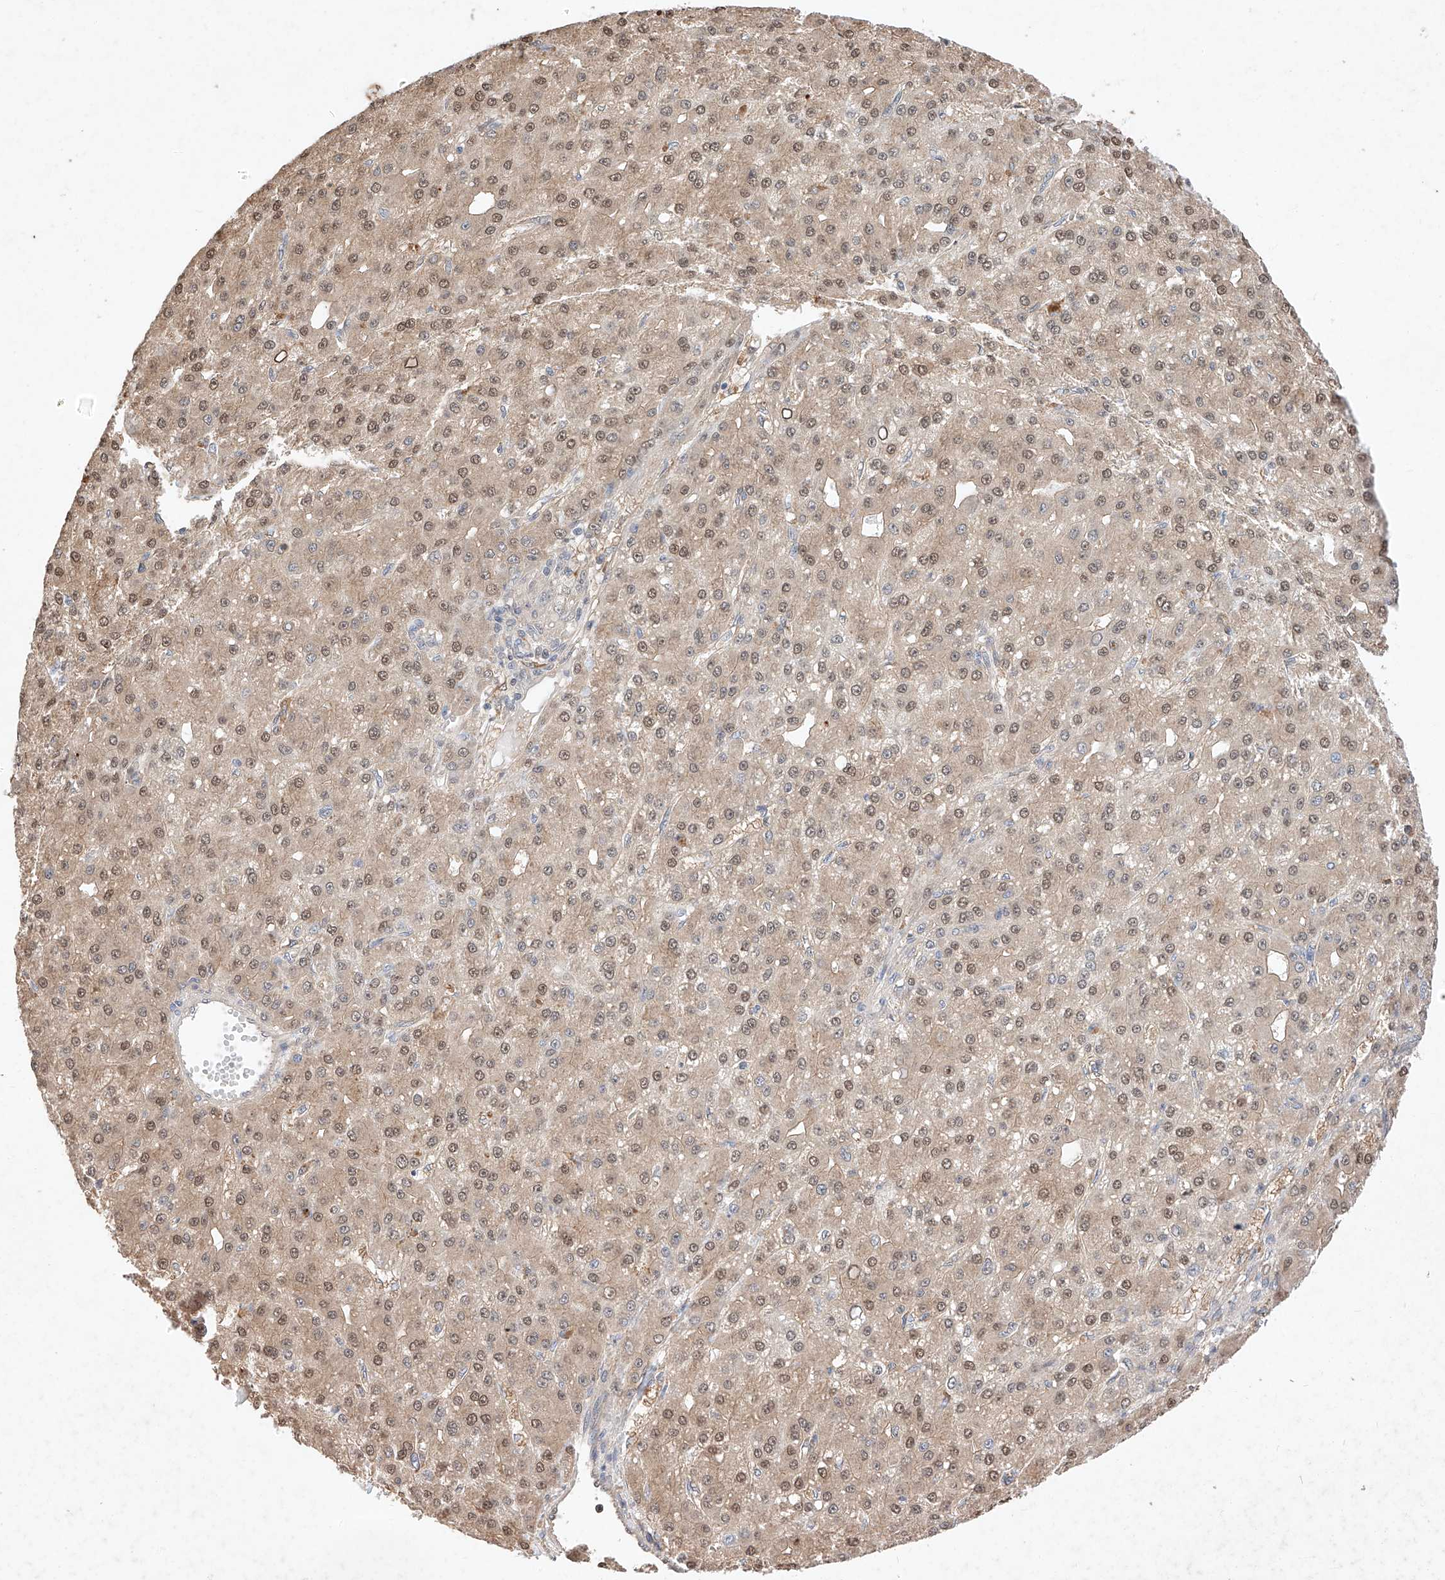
{"staining": {"intensity": "moderate", "quantity": ">75%", "location": "cytoplasmic/membranous,nuclear"}, "tissue": "liver cancer", "cell_type": "Tumor cells", "image_type": "cancer", "snomed": [{"axis": "morphology", "description": "Carcinoma, Hepatocellular, NOS"}, {"axis": "topography", "description": "Liver"}], "caption": "Brown immunohistochemical staining in human liver cancer (hepatocellular carcinoma) exhibits moderate cytoplasmic/membranous and nuclear positivity in approximately >75% of tumor cells.", "gene": "ZSCAN4", "patient": {"sex": "male", "age": 67}}